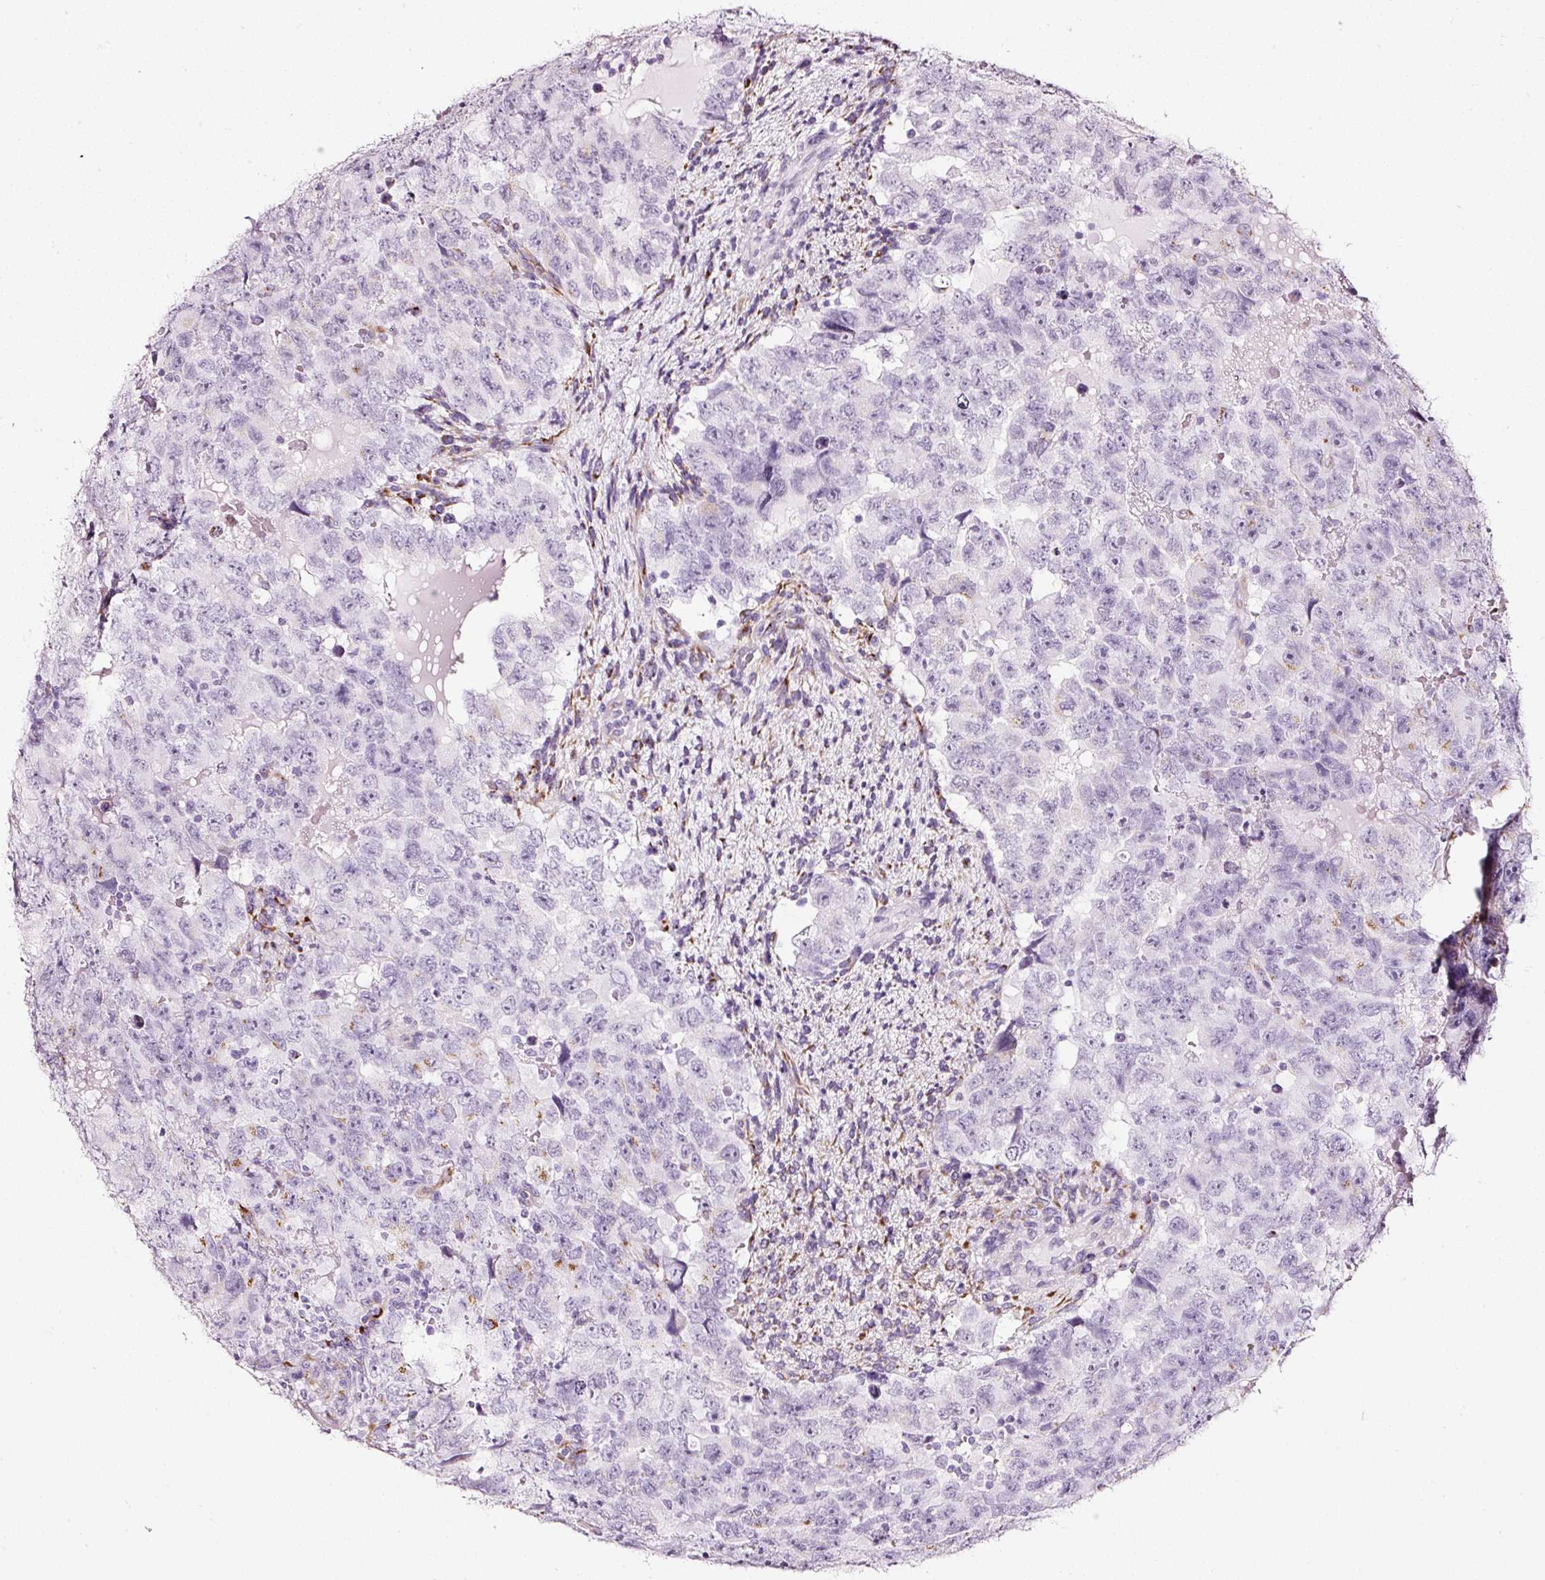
{"staining": {"intensity": "negative", "quantity": "none", "location": "none"}, "tissue": "testis cancer", "cell_type": "Tumor cells", "image_type": "cancer", "snomed": [{"axis": "morphology", "description": "Carcinoma, Embryonal, NOS"}, {"axis": "topography", "description": "Testis"}], "caption": "A histopathology image of testis cancer (embryonal carcinoma) stained for a protein displays no brown staining in tumor cells.", "gene": "SDF4", "patient": {"sex": "male", "age": 24}}